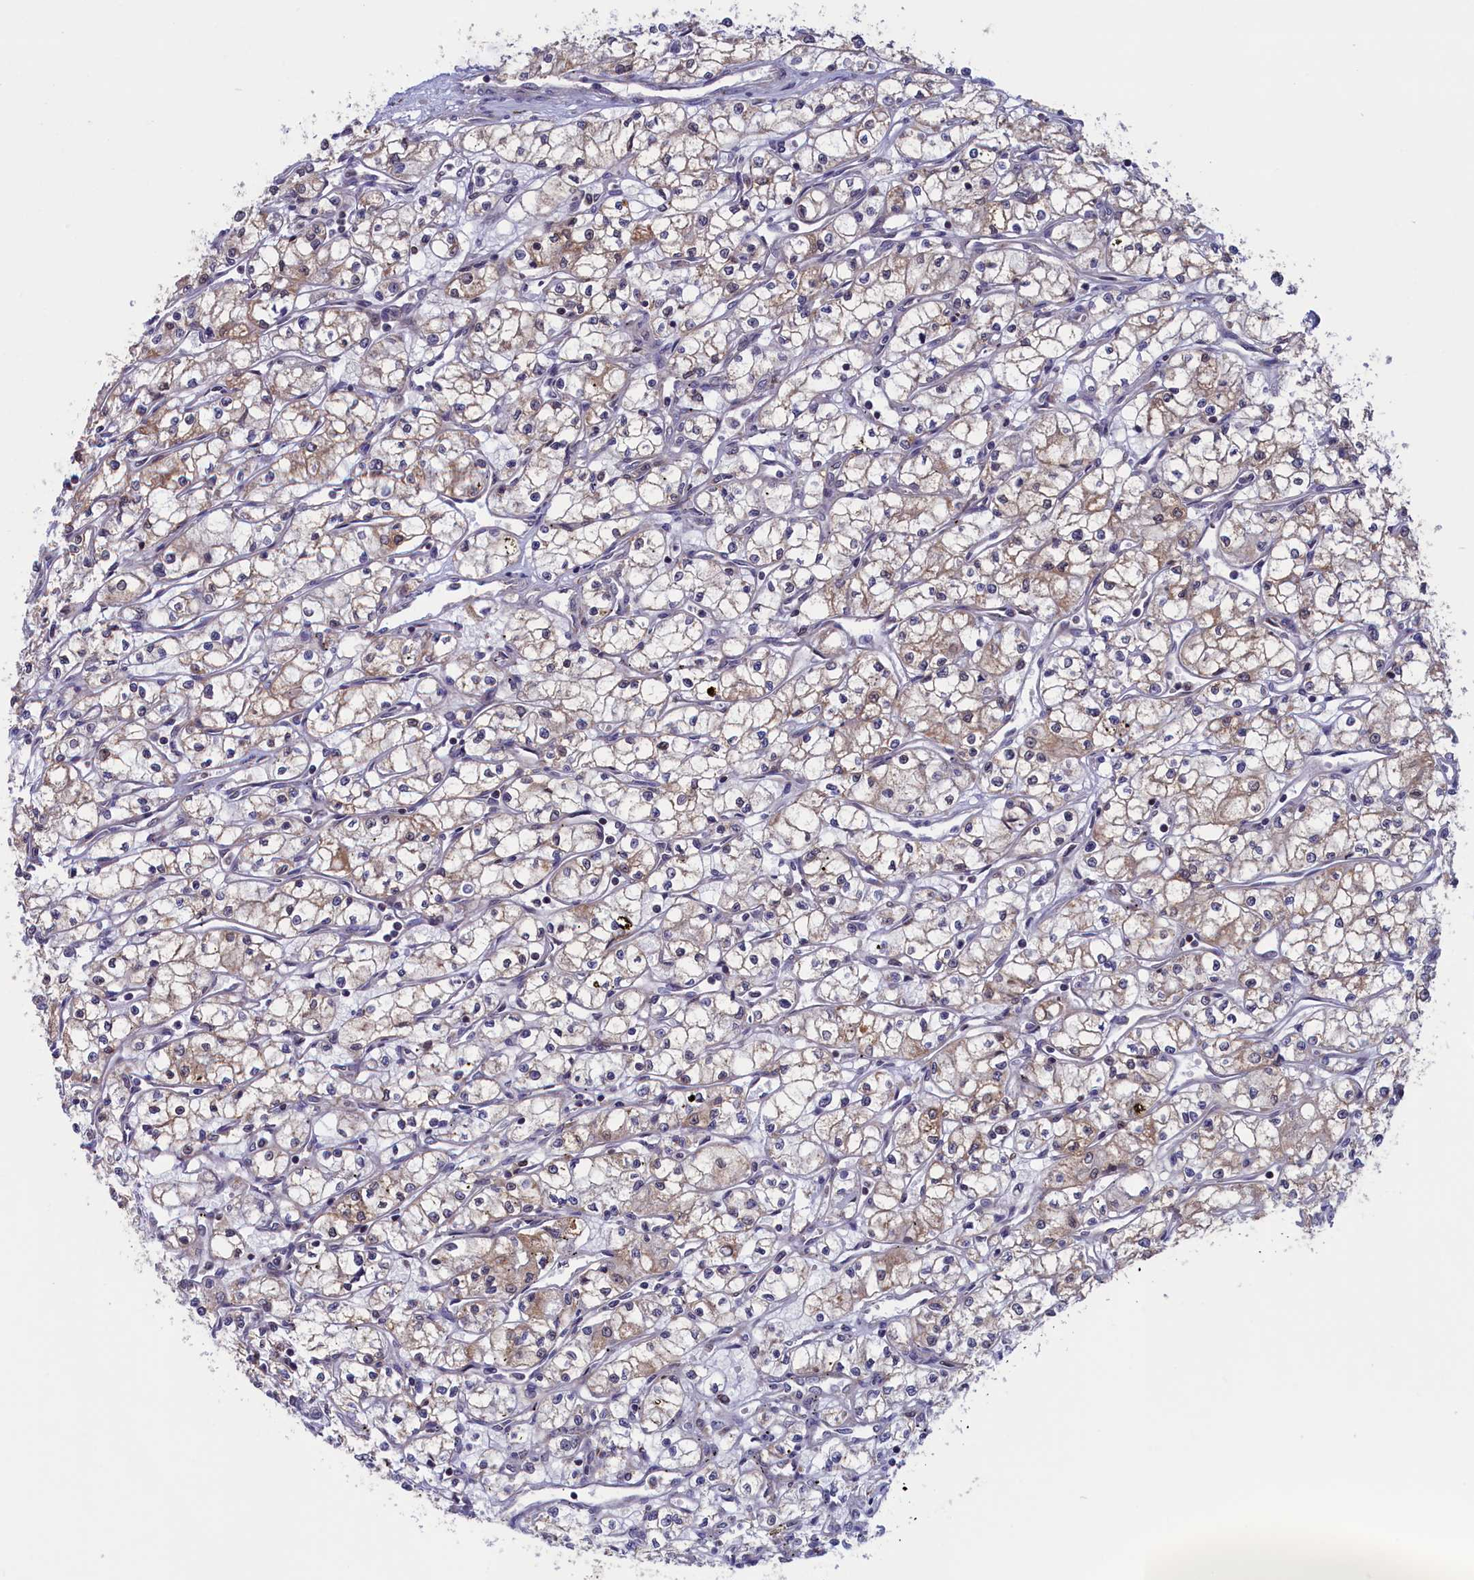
{"staining": {"intensity": "weak", "quantity": "<25%", "location": "cytoplasmic/membranous"}, "tissue": "renal cancer", "cell_type": "Tumor cells", "image_type": "cancer", "snomed": [{"axis": "morphology", "description": "Adenocarcinoma, NOS"}, {"axis": "topography", "description": "Kidney"}], "caption": "The histopathology image demonstrates no staining of tumor cells in adenocarcinoma (renal).", "gene": "TIMM44", "patient": {"sex": "male", "age": 59}}